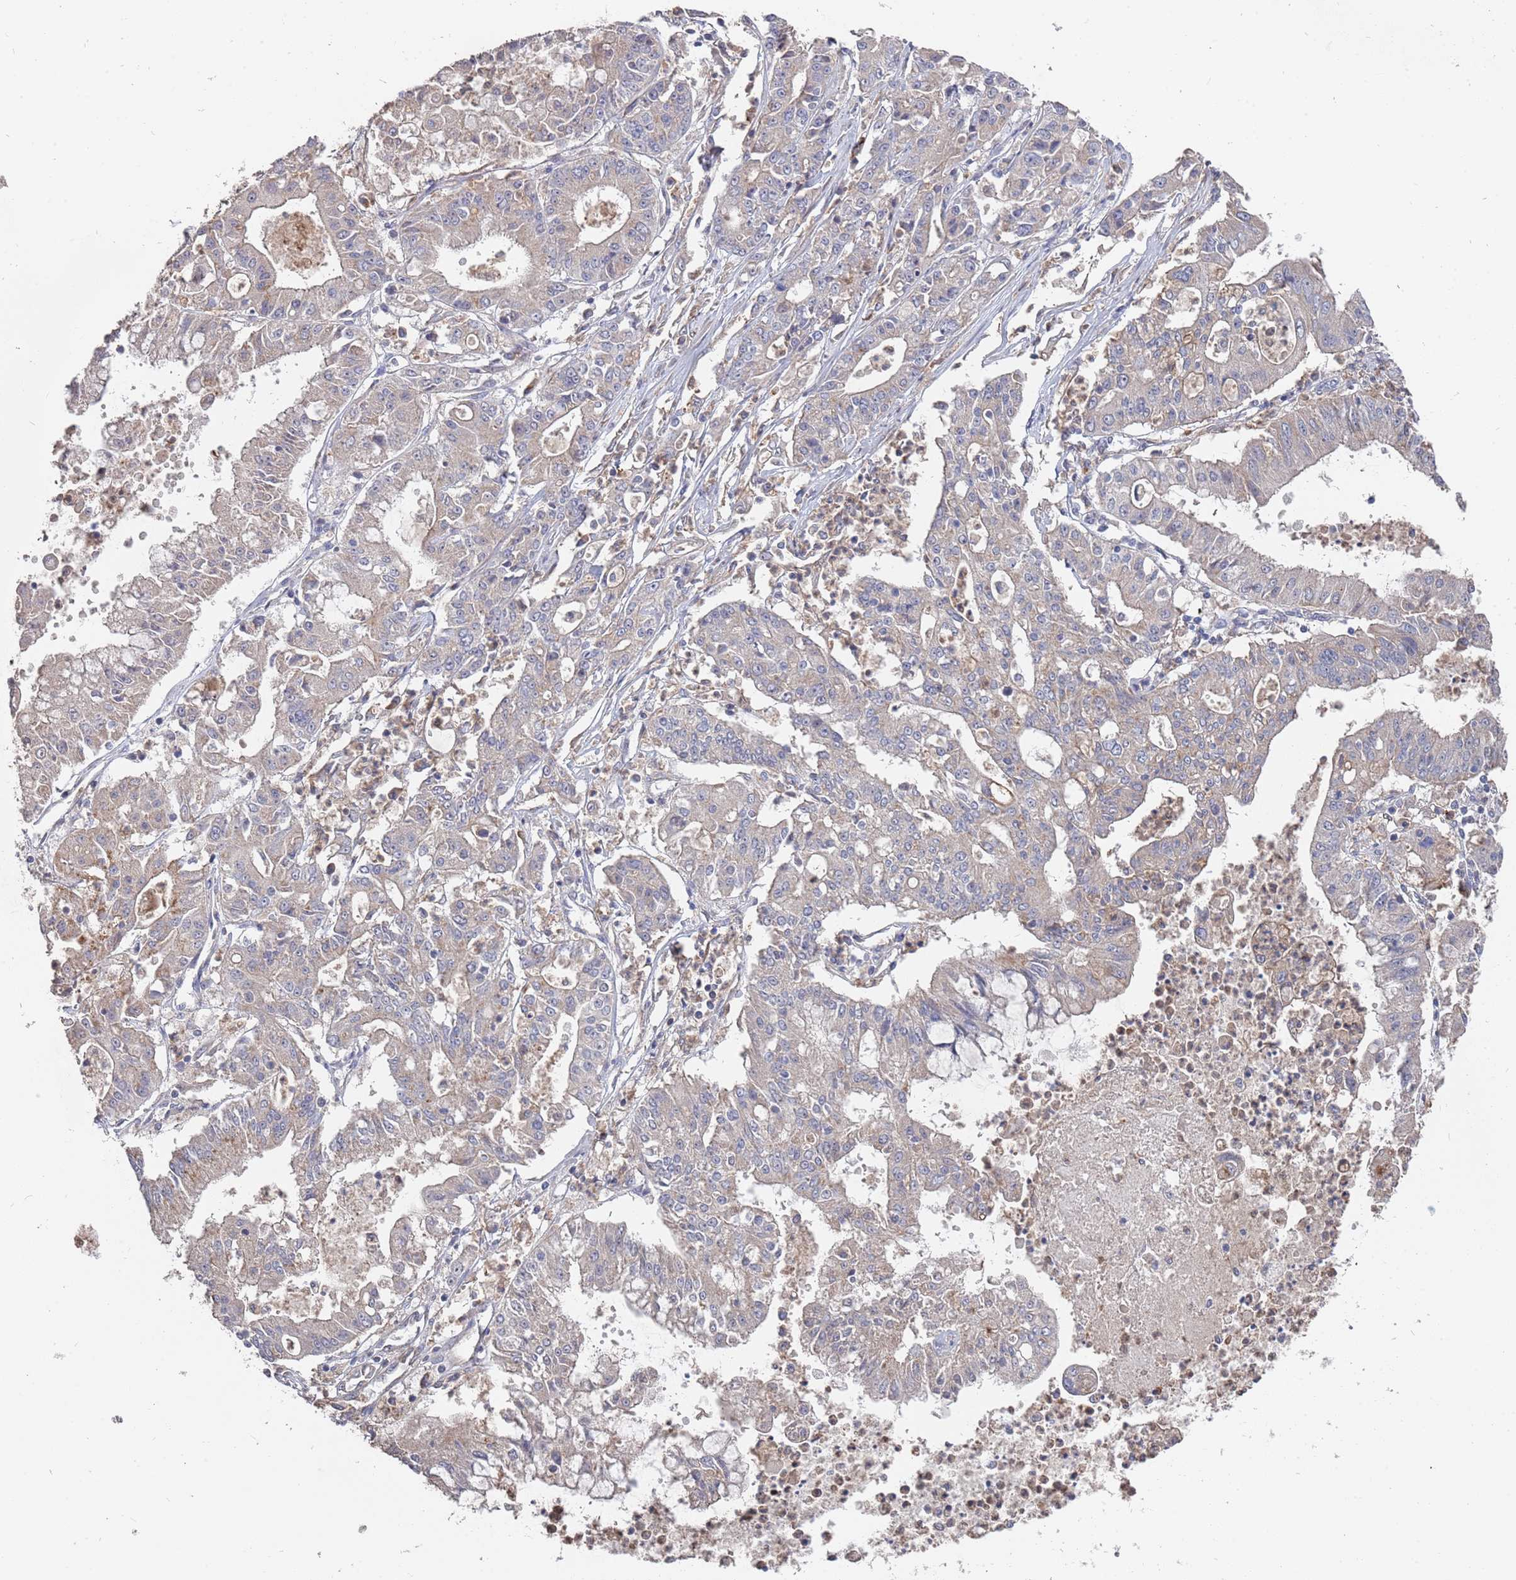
{"staining": {"intensity": "weak", "quantity": "<25%", "location": "cytoplasmic/membranous"}, "tissue": "ovarian cancer", "cell_type": "Tumor cells", "image_type": "cancer", "snomed": [{"axis": "morphology", "description": "Cystadenocarcinoma, mucinous, NOS"}, {"axis": "topography", "description": "Ovary"}], "caption": "Human ovarian cancer stained for a protein using IHC displays no expression in tumor cells.", "gene": "TCEANC2", "patient": {"sex": "female", "age": 70}}